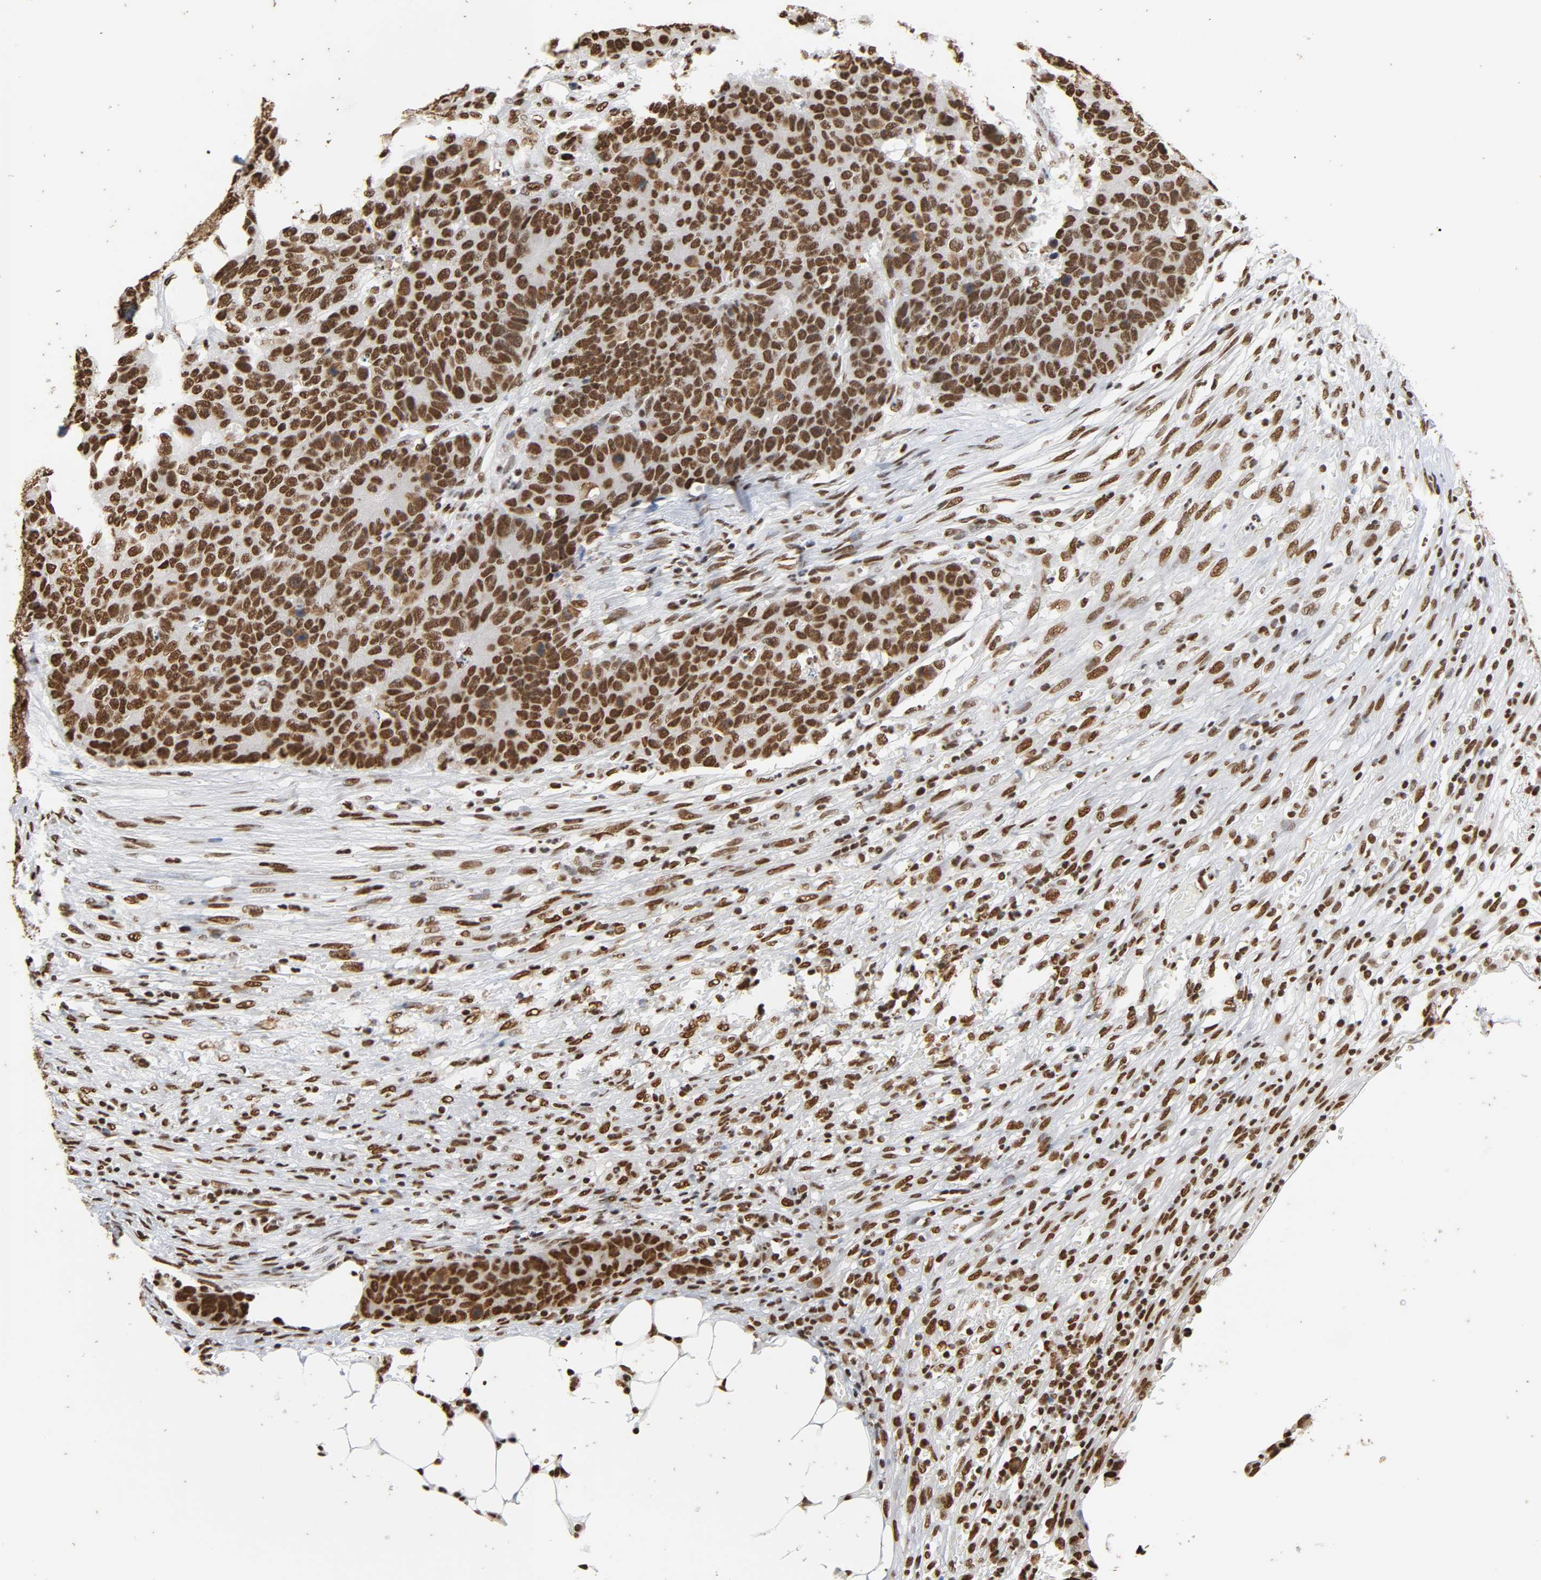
{"staining": {"intensity": "strong", "quantity": ">75%", "location": "nuclear"}, "tissue": "colorectal cancer", "cell_type": "Tumor cells", "image_type": "cancer", "snomed": [{"axis": "morphology", "description": "Adenocarcinoma, NOS"}, {"axis": "topography", "description": "Colon"}], "caption": "The image exhibits staining of colorectal cancer, revealing strong nuclear protein positivity (brown color) within tumor cells. (Brightfield microscopy of DAB IHC at high magnification).", "gene": "HNRNPC", "patient": {"sex": "female", "age": 86}}